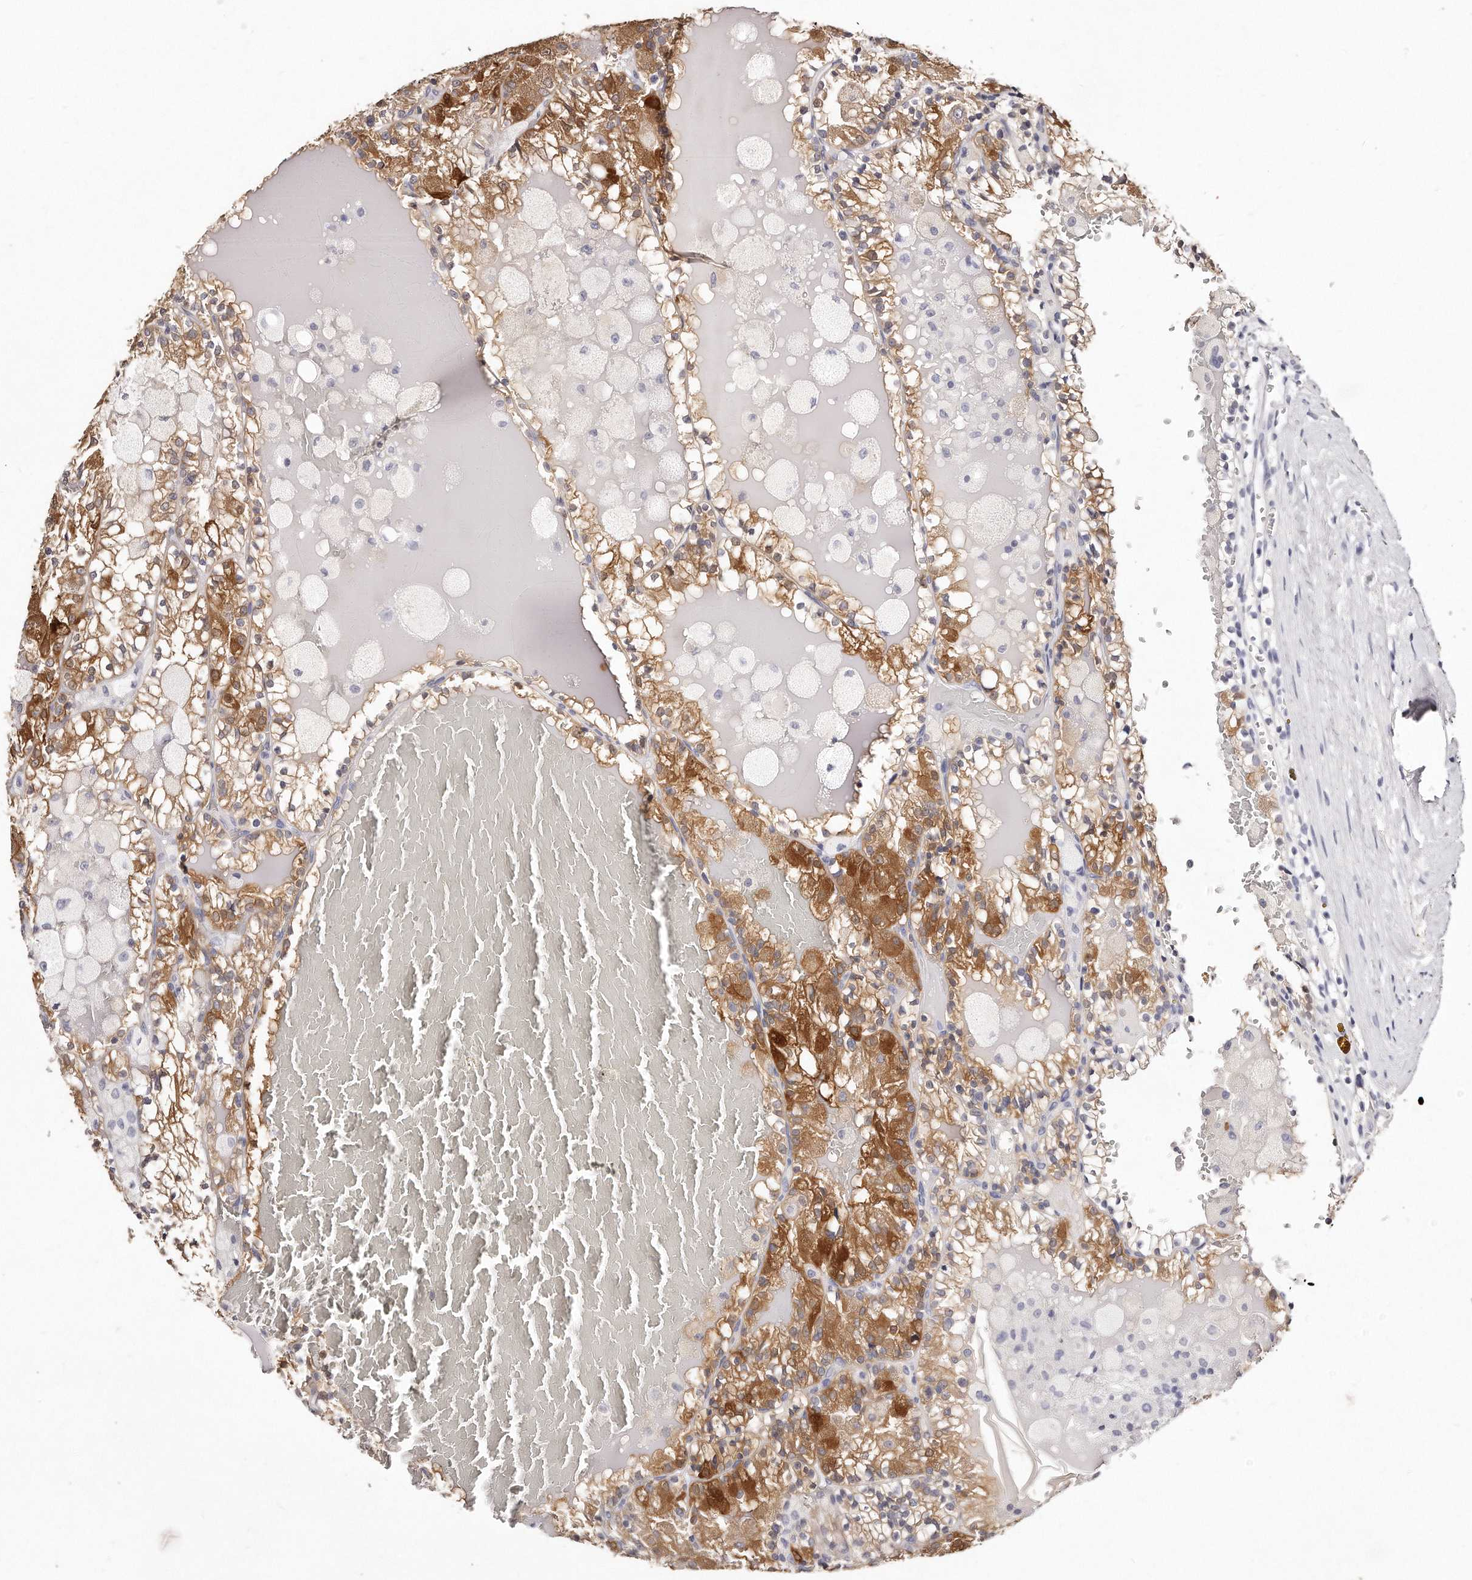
{"staining": {"intensity": "strong", "quantity": "<25%", "location": "cytoplasmic/membranous,nuclear"}, "tissue": "renal cancer", "cell_type": "Tumor cells", "image_type": "cancer", "snomed": [{"axis": "morphology", "description": "Adenocarcinoma, NOS"}, {"axis": "topography", "description": "Kidney"}], "caption": "Immunohistochemical staining of renal cancer (adenocarcinoma) shows strong cytoplasmic/membranous and nuclear protein staining in approximately <25% of tumor cells. (Stains: DAB in brown, nuclei in blue, Microscopy: brightfield microscopy at high magnification).", "gene": "GDA", "patient": {"sex": "female", "age": 56}}